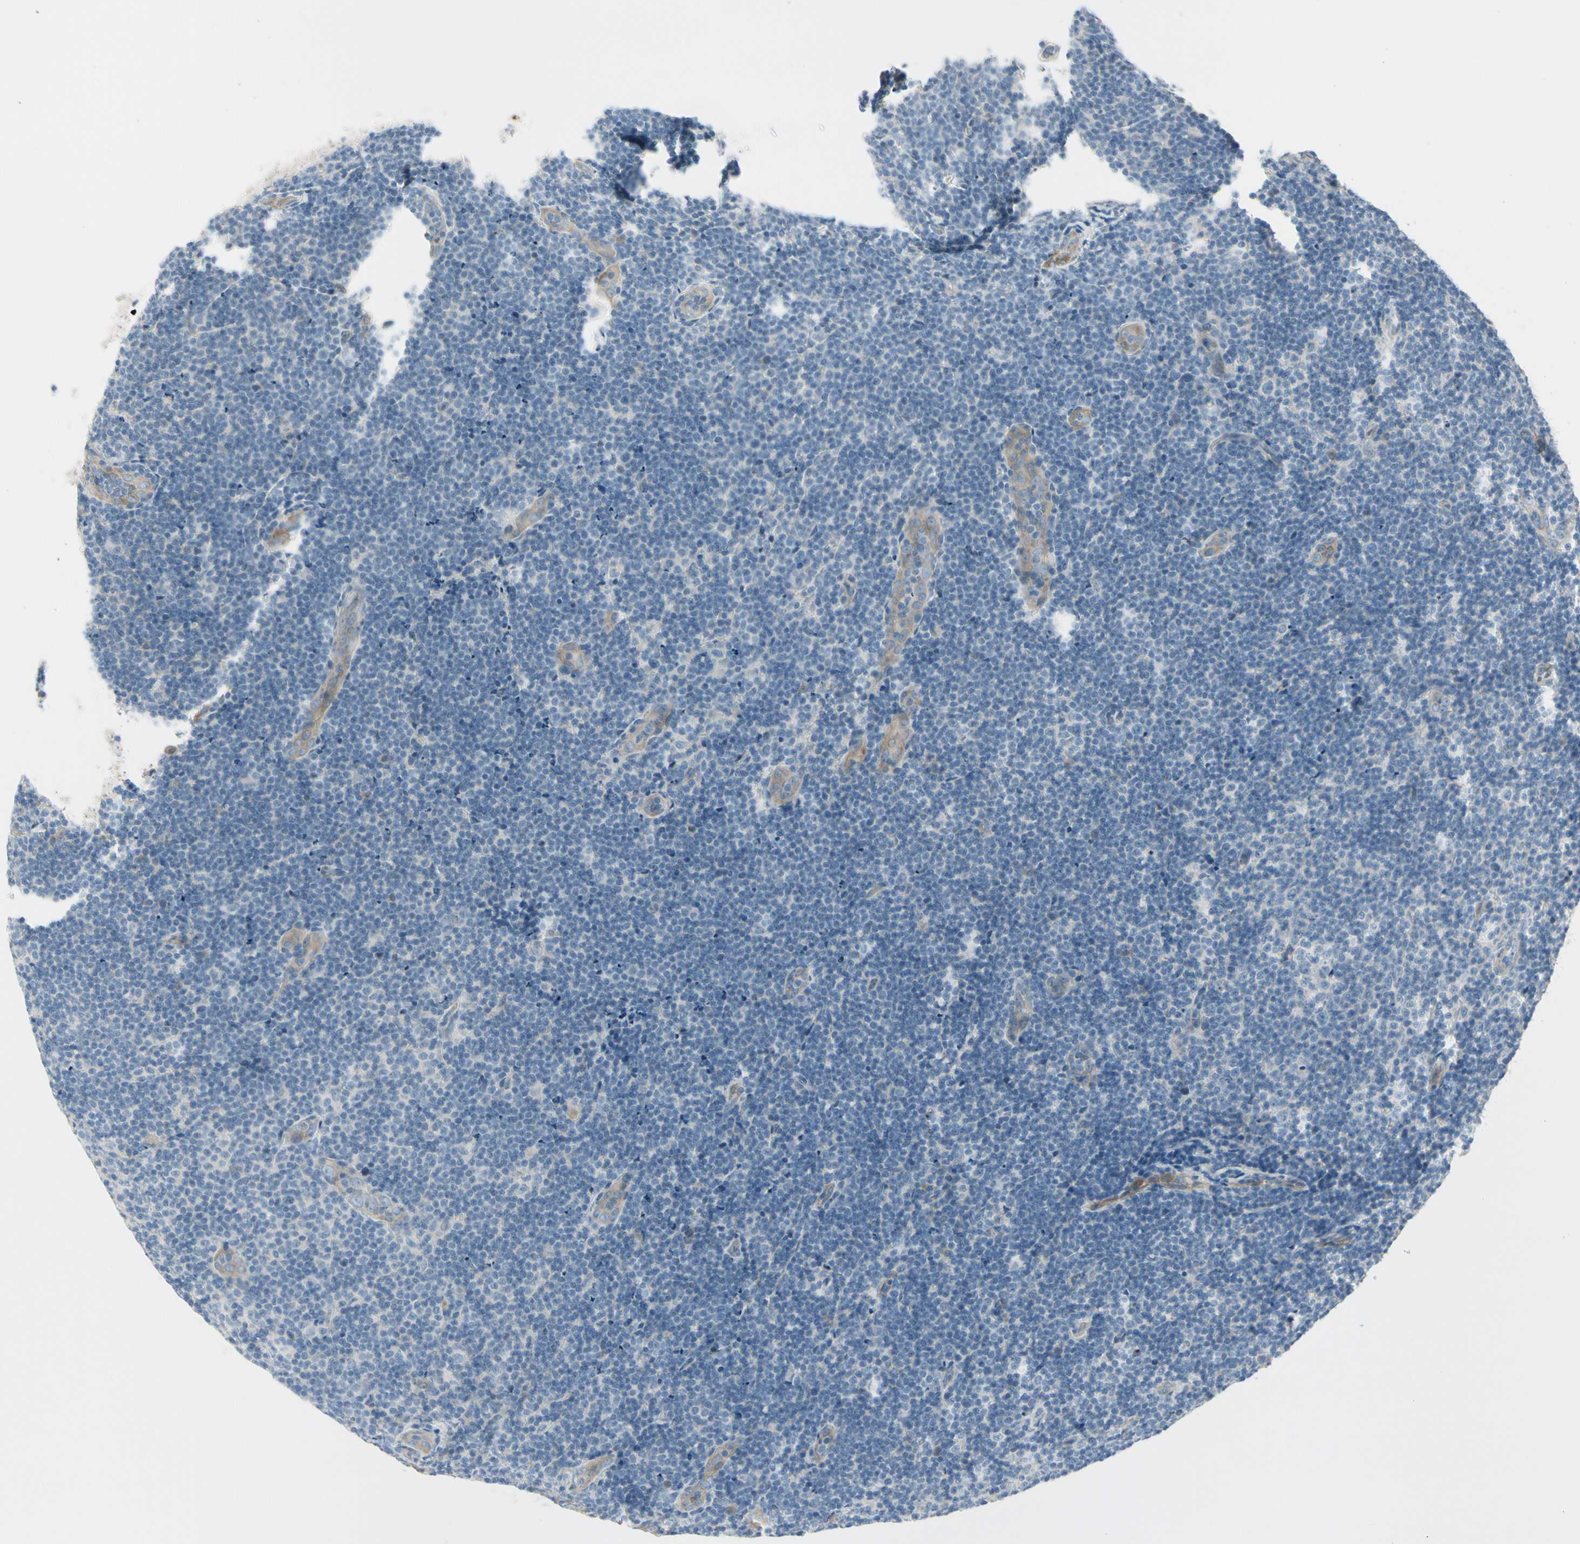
{"staining": {"intensity": "negative", "quantity": "none", "location": "none"}, "tissue": "lymphoma", "cell_type": "Tumor cells", "image_type": "cancer", "snomed": [{"axis": "morphology", "description": "Malignant lymphoma, non-Hodgkin's type, Low grade"}, {"axis": "topography", "description": "Lymph node"}], "caption": "The image exhibits no staining of tumor cells in low-grade malignant lymphoma, non-Hodgkin's type.", "gene": "ITGA3", "patient": {"sex": "male", "age": 83}}